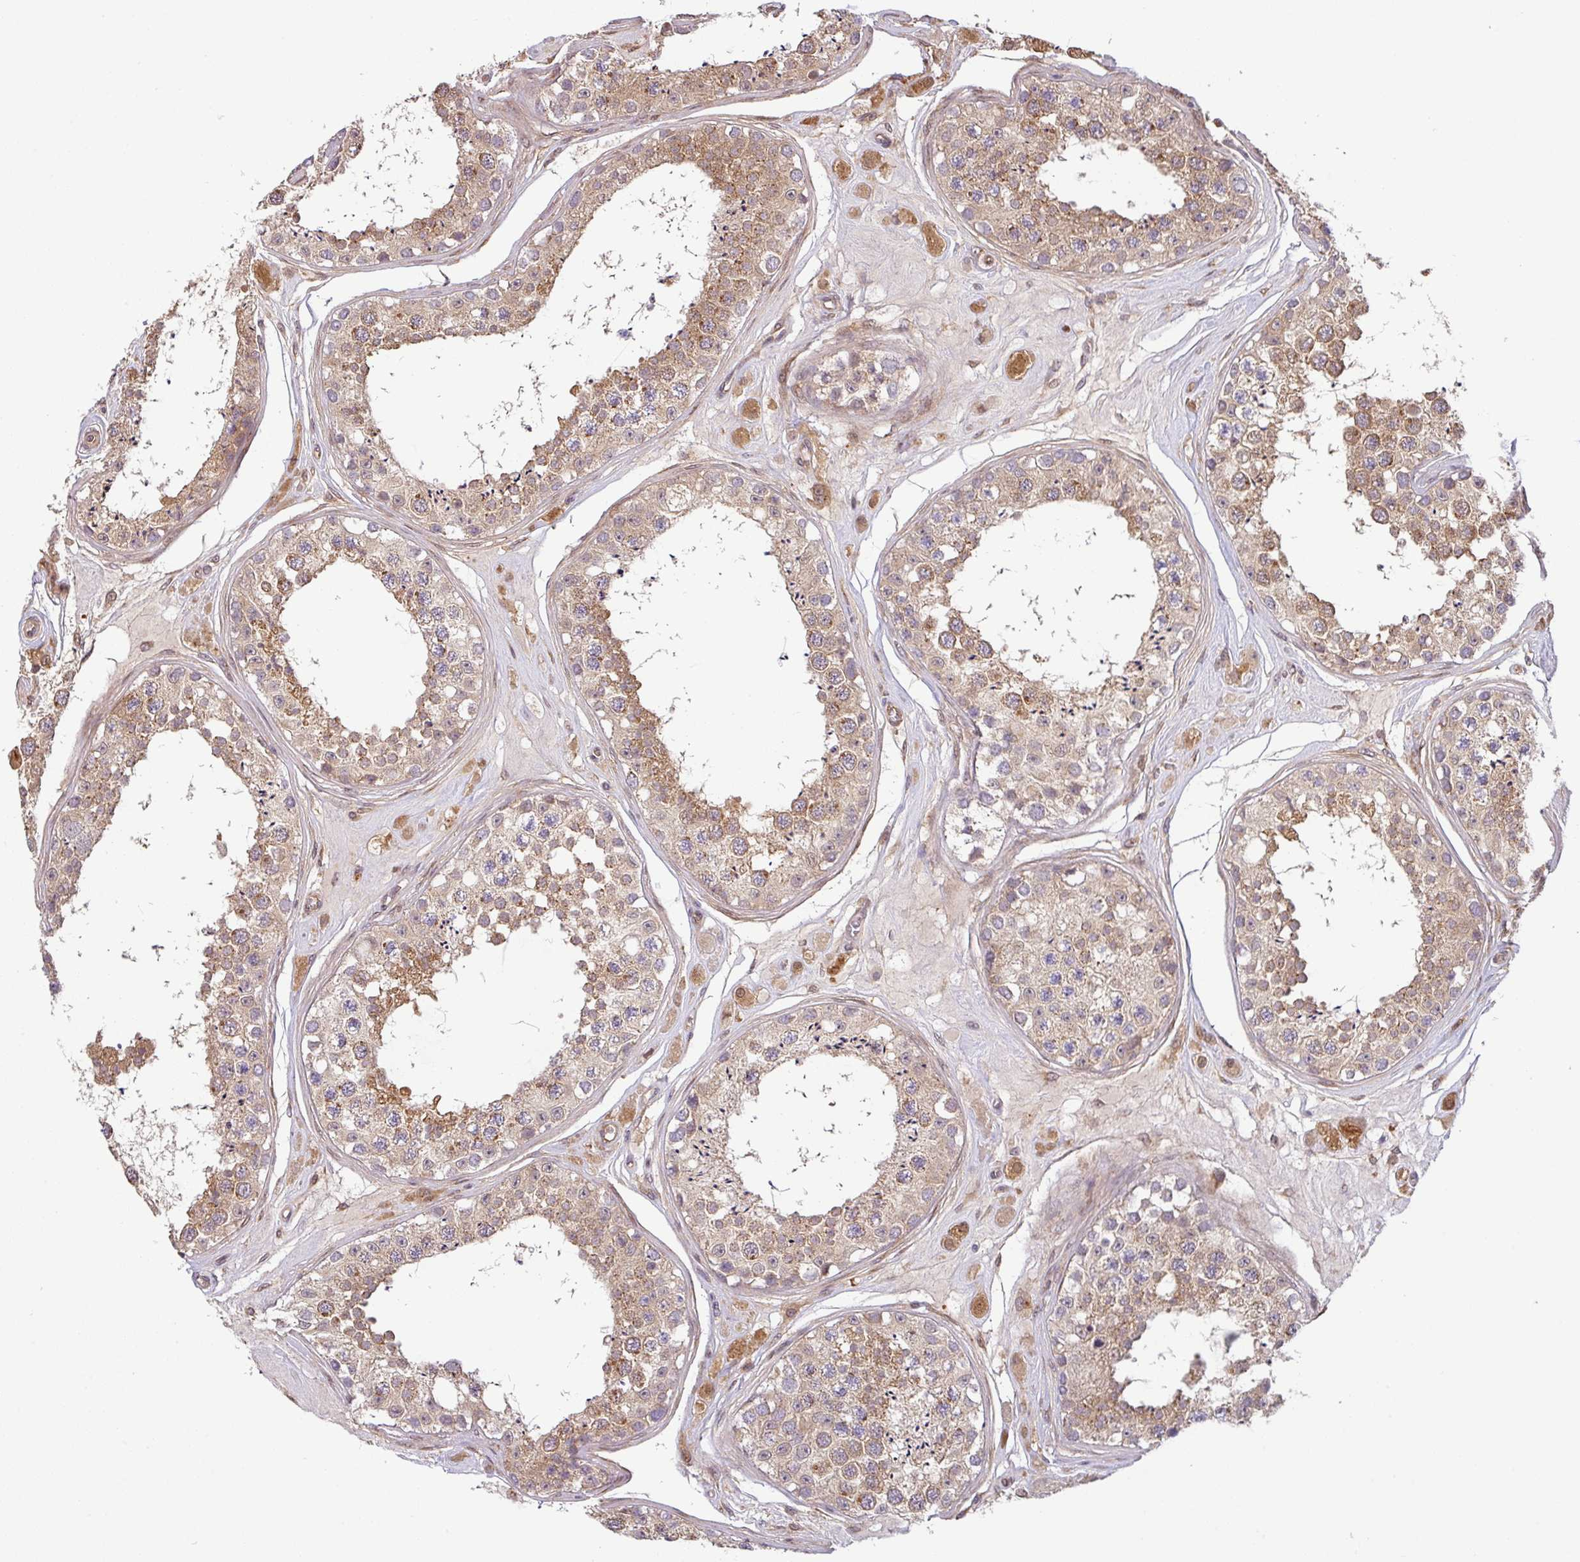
{"staining": {"intensity": "moderate", "quantity": ">75%", "location": "cytoplasmic/membranous"}, "tissue": "testis", "cell_type": "Cells in seminiferous ducts", "image_type": "normal", "snomed": [{"axis": "morphology", "description": "Normal tissue, NOS"}, {"axis": "topography", "description": "Testis"}], "caption": "Testis stained with IHC demonstrates moderate cytoplasmic/membranous expression in approximately >75% of cells in seminiferous ducts. (Stains: DAB in brown, nuclei in blue, Microscopy: brightfield microscopy at high magnification).", "gene": "SHB", "patient": {"sex": "male", "age": 25}}